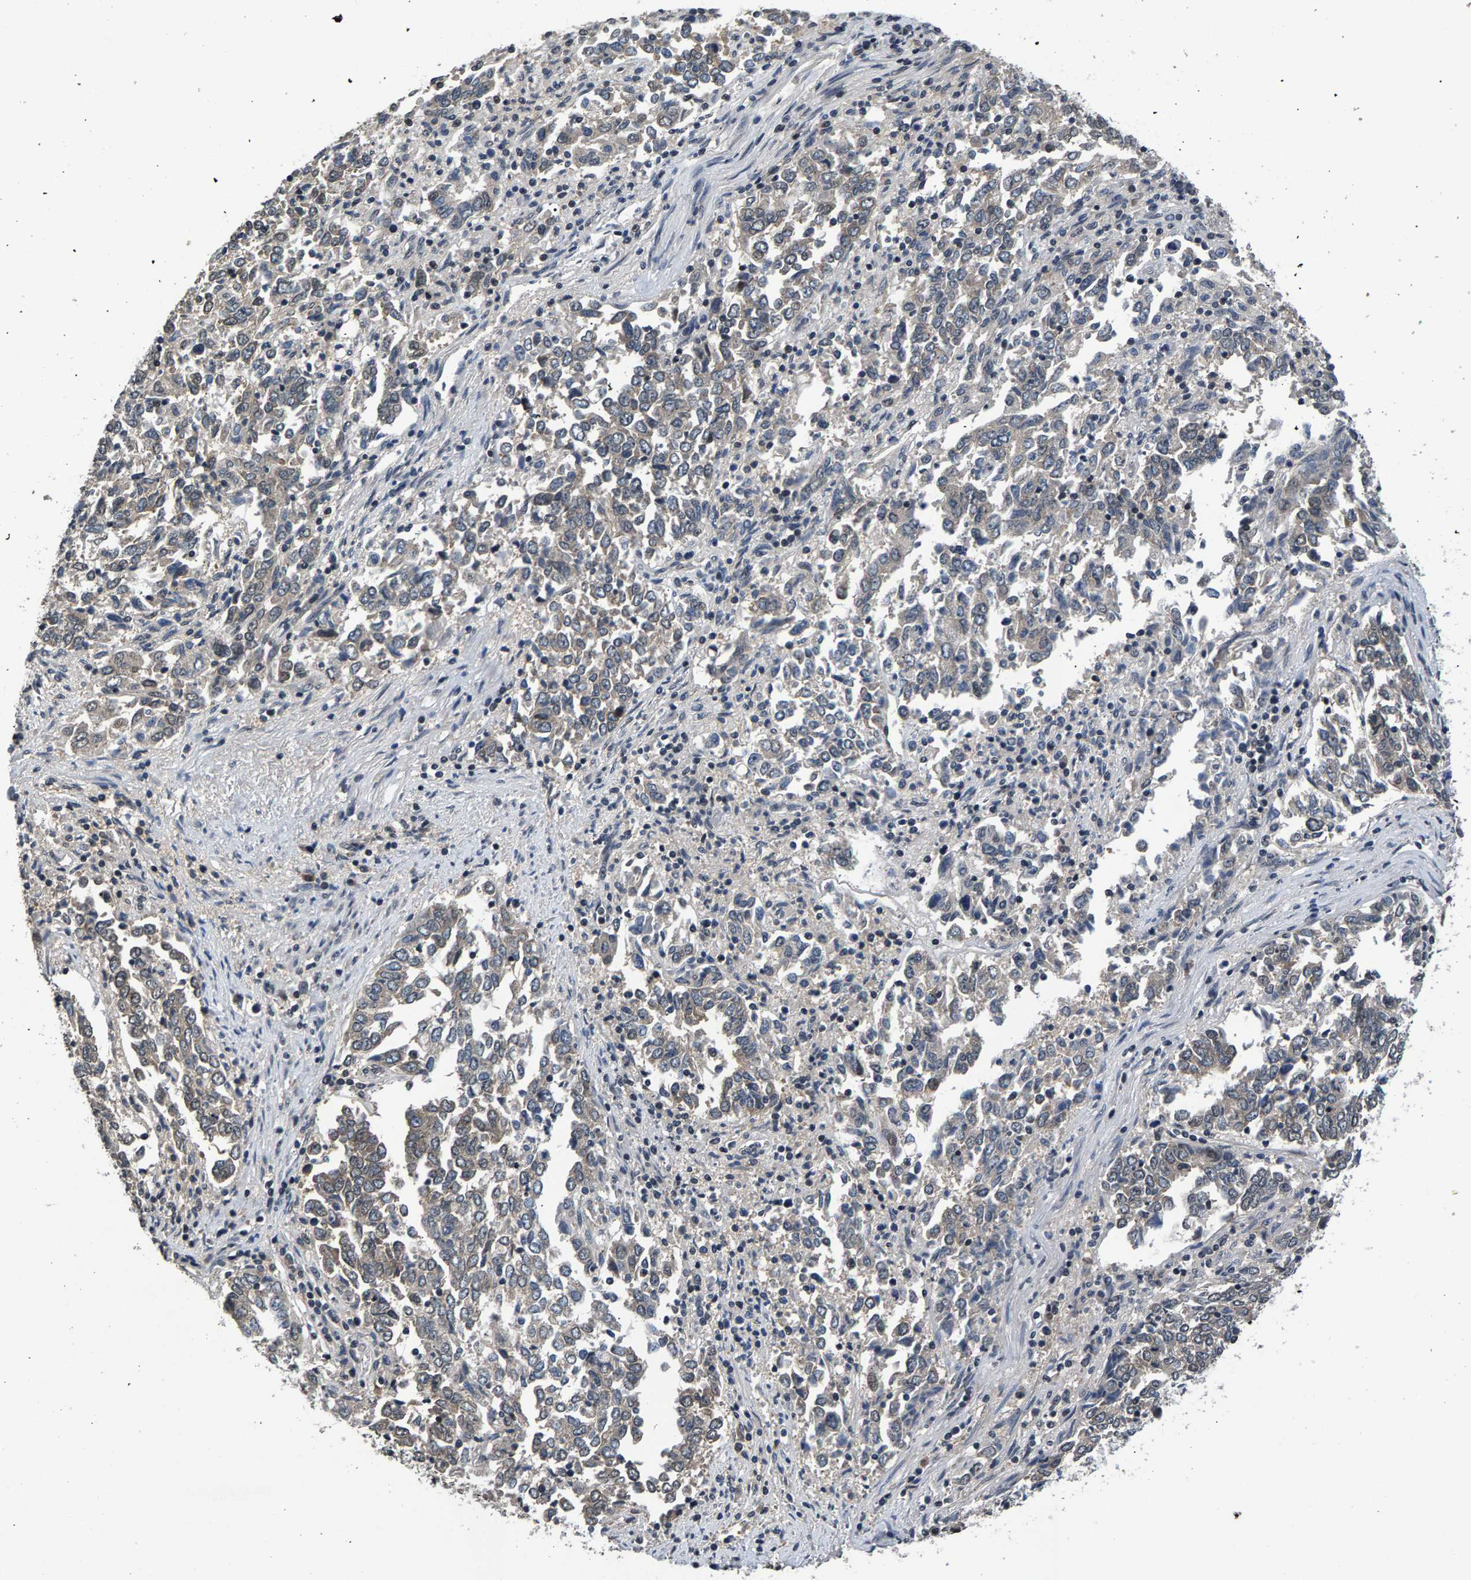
{"staining": {"intensity": "weak", "quantity": "<25%", "location": "cytoplasmic/membranous"}, "tissue": "endometrial cancer", "cell_type": "Tumor cells", "image_type": "cancer", "snomed": [{"axis": "morphology", "description": "Adenocarcinoma, NOS"}, {"axis": "topography", "description": "Endometrium"}], "caption": "Human adenocarcinoma (endometrial) stained for a protein using immunohistochemistry demonstrates no positivity in tumor cells.", "gene": "RBM33", "patient": {"sex": "female", "age": 80}}